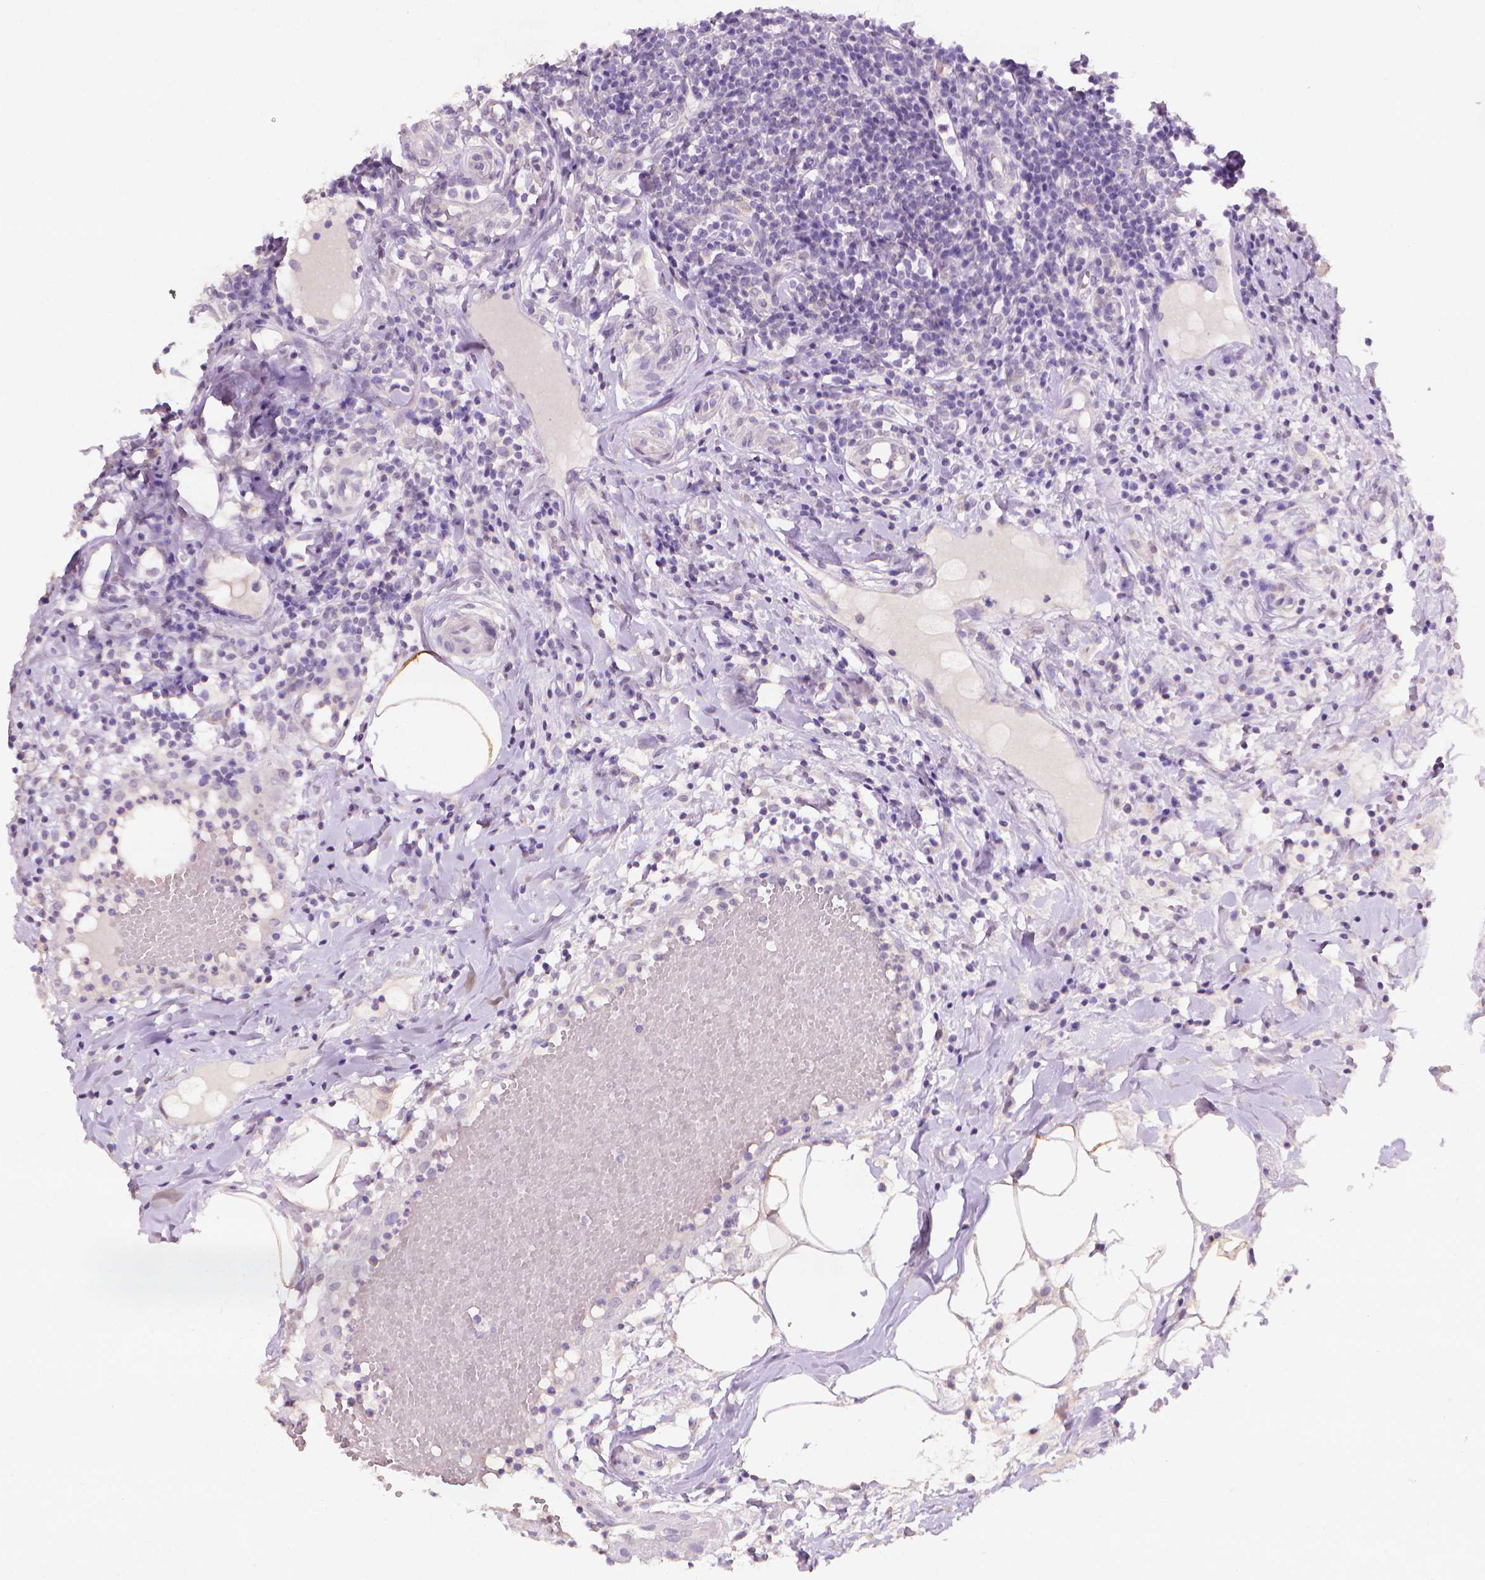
{"staining": {"intensity": "weak", "quantity": ">75%", "location": "cytoplasmic/membranous"}, "tissue": "appendix", "cell_type": "Glandular cells", "image_type": "normal", "snomed": [{"axis": "morphology", "description": "Normal tissue, NOS"}, {"axis": "morphology", "description": "Inflammation, NOS"}, {"axis": "topography", "description": "Appendix"}], "caption": "High-power microscopy captured an immunohistochemistry photomicrograph of normal appendix, revealing weak cytoplasmic/membranous positivity in approximately >75% of glandular cells. The staining was performed using DAB, with brown indicating positive protein expression. Nuclei are stained blue with hematoxylin.", "gene": "FASN", "patient": {"sex": "male", "age": 16}}